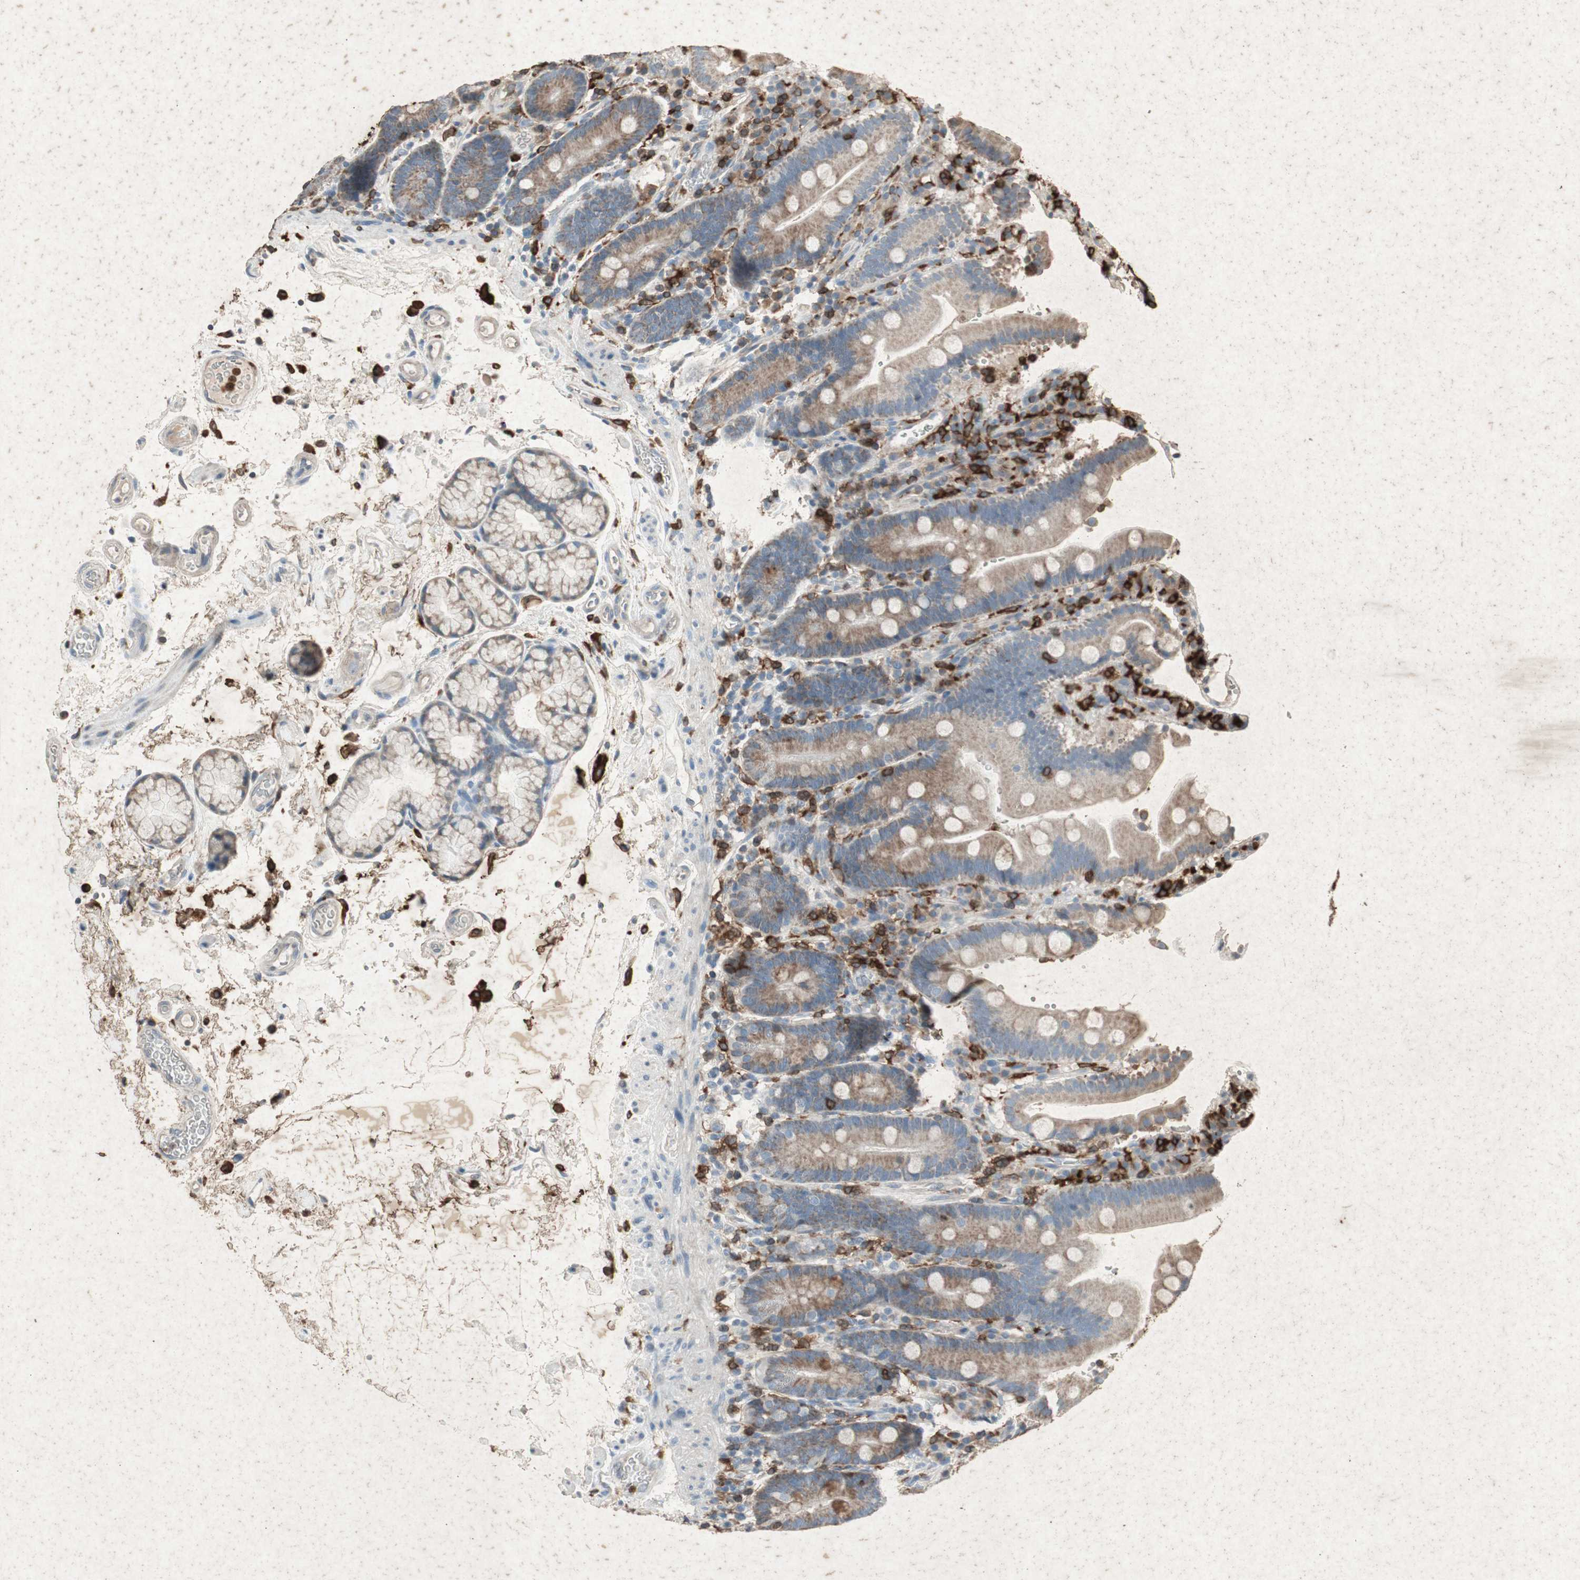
{"staining": {"intensity": "weak", "quantity": ">75%", "location": "cytoplasmic/membranous"}, "tissue": "duodenum", "cell_type": "Glandular cells", "image_type": "normal", "snomed": [{"axis": "morphology", "description": "Normal tissue, NOS"}, {"axis": "topography", "description": "Small intestine, NOS"}], "caption": "Immunohistochemical staining of normal duodenum displays weak cytoplasmic/membranous protein expression in about >75% of glandular cells. Immunohistochemistry (ihc) stains the protein in brown and the nuclei are stained blue.", "gene": "TYROBP", "patient": {"sex": "female", "age": 71}}